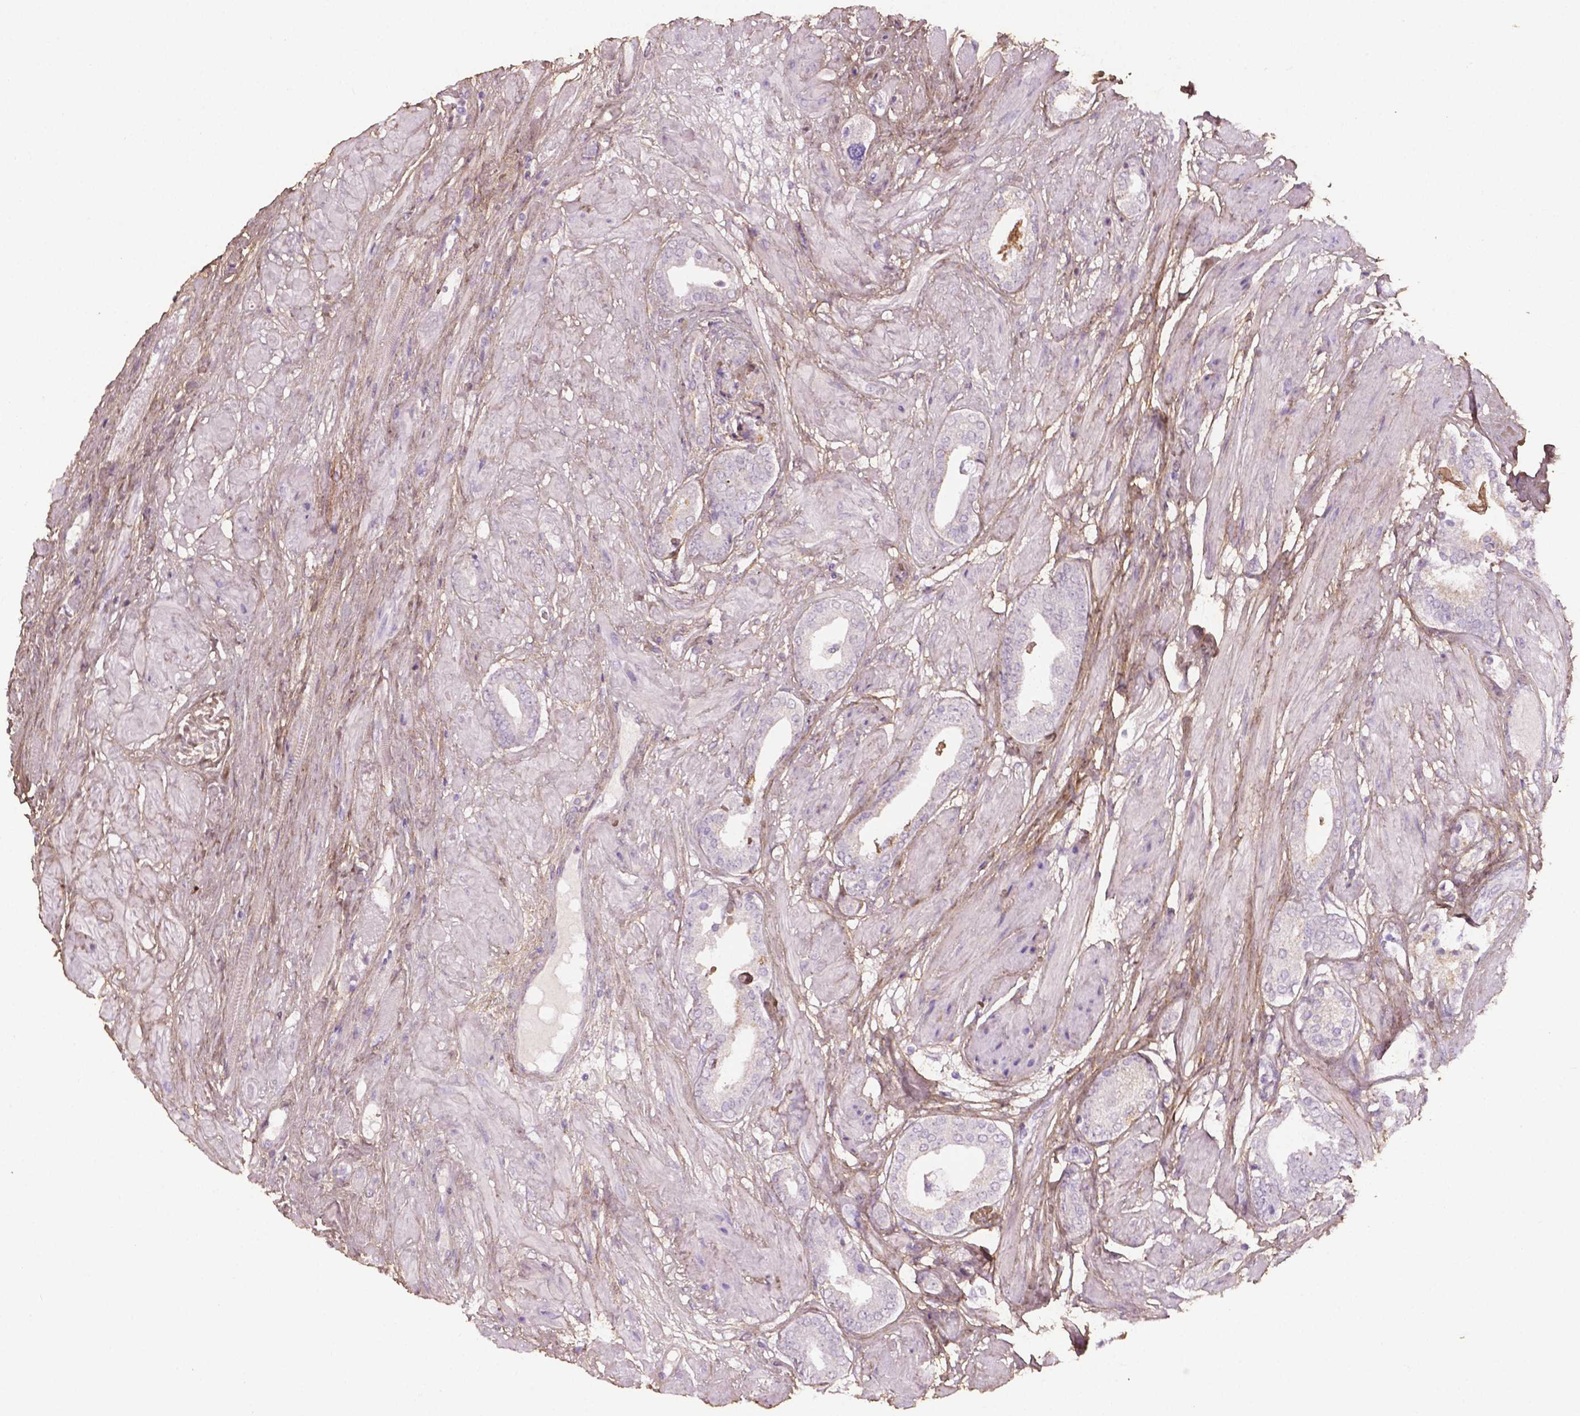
{"staining": {"intensity": "negative", "quantity": "none", "location": "none"}, "tissue": "prostate cancer", "cell_type": "Tumor cells", "image_type": "cancer", "snomed": [{"axis": "morphology", "description": "Adenocarcinoma, High grade"}, {"axis": "topography", "description": "Prostate"}], "caption": "Prostate cancer (adenocarcinoma (high-grade)) was stained to show a protein in brown. There is no significant positivity in tumor cells. The staining is performed using DAB brown chromogen with nuclei counter-stained in using hematoxylin.", "gene": "DLG2", "patient": {"sex": "male", "age": 56}}